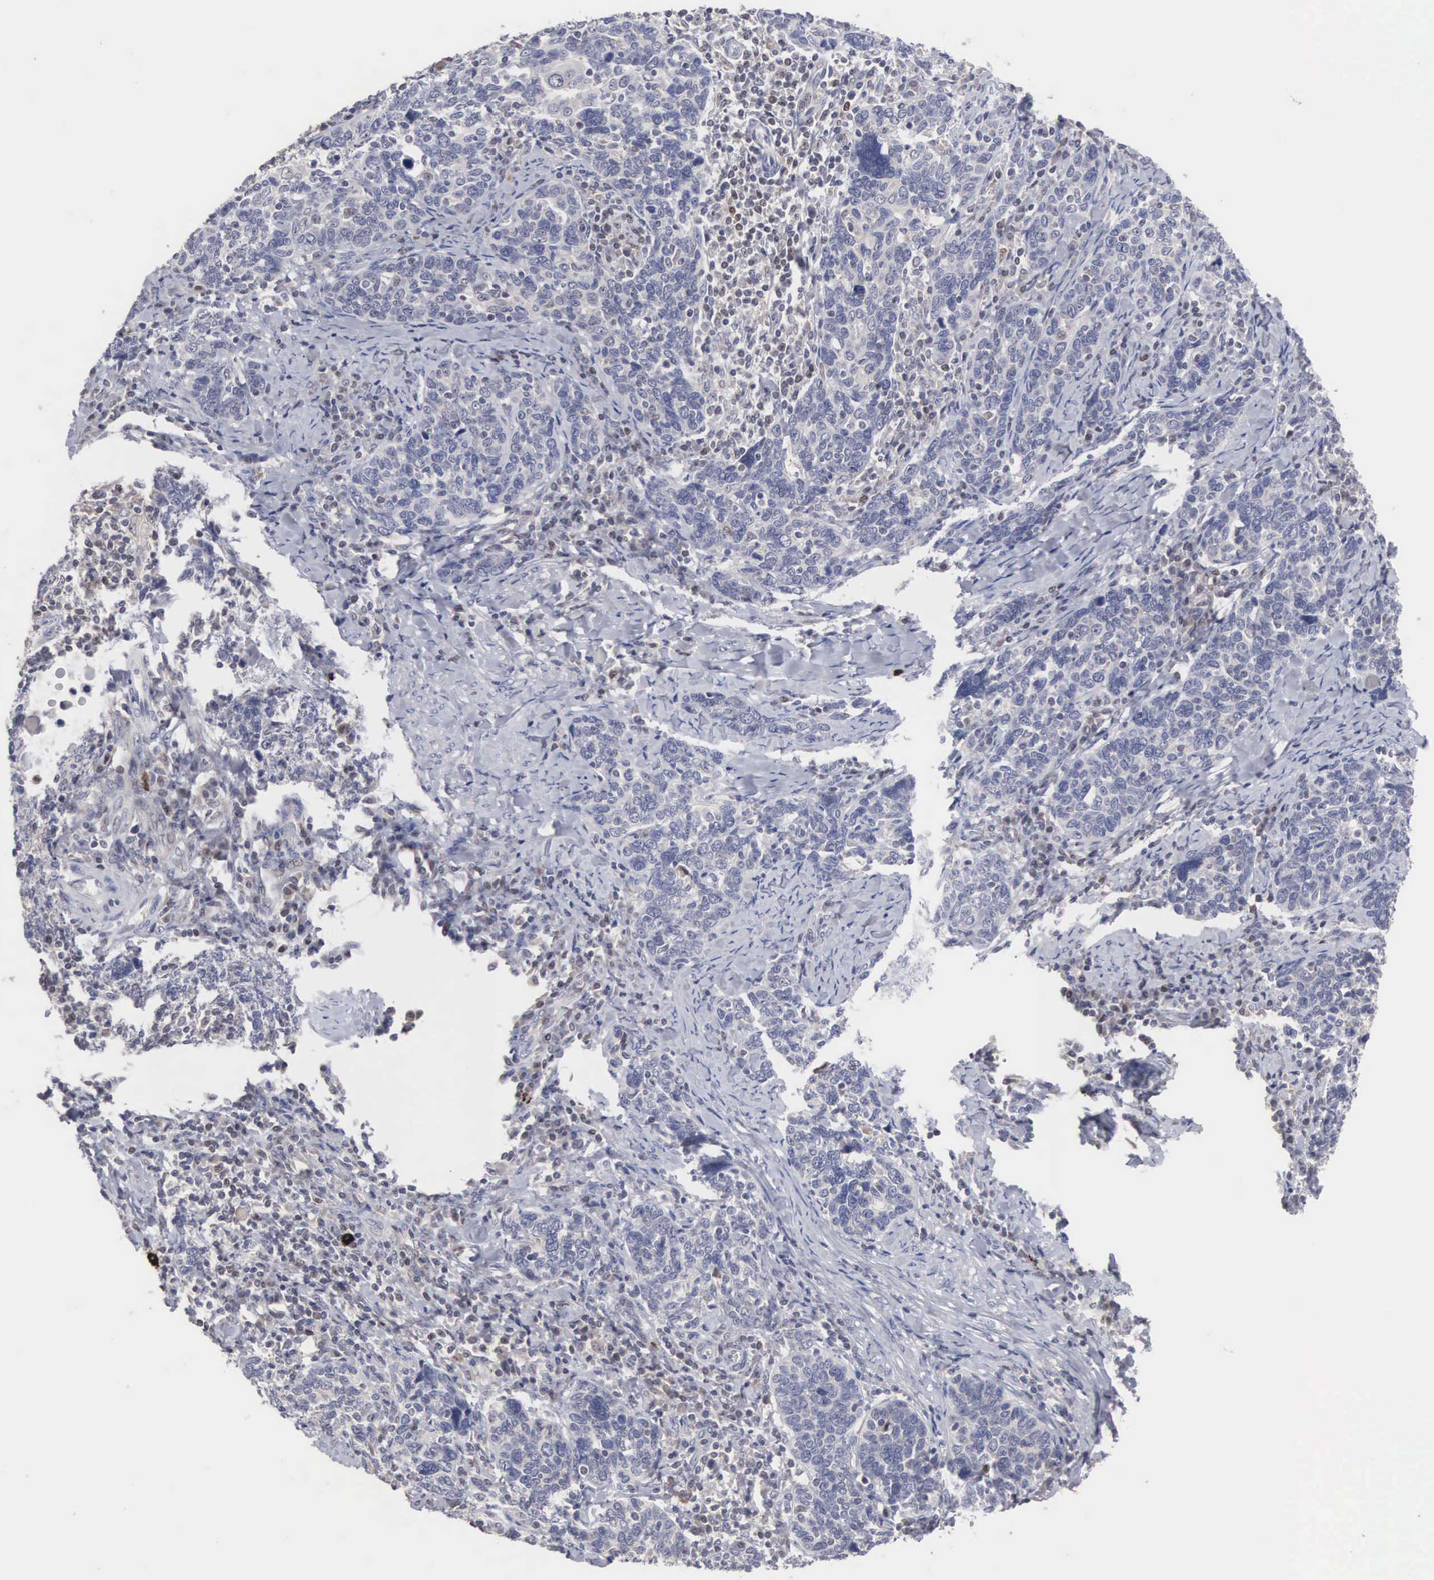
{"staining": {"intensity": "negative", "quantity": "none", "location": "none"}, "tissue": "cervical cancer", "cell_type": "Tumor cells", "image_type": "cancer", "snomed": [{"axis": "morphology", "description": "Squamous cell carcinoma, NOS"}, {"axis": "topography", "description": "Cervix"}], "caption": "Tumor cells show no significant expression in cervical squamous cell carcinoma.", "gene": "ACOT4", "patient": {"sex": "female", "age": 41}}